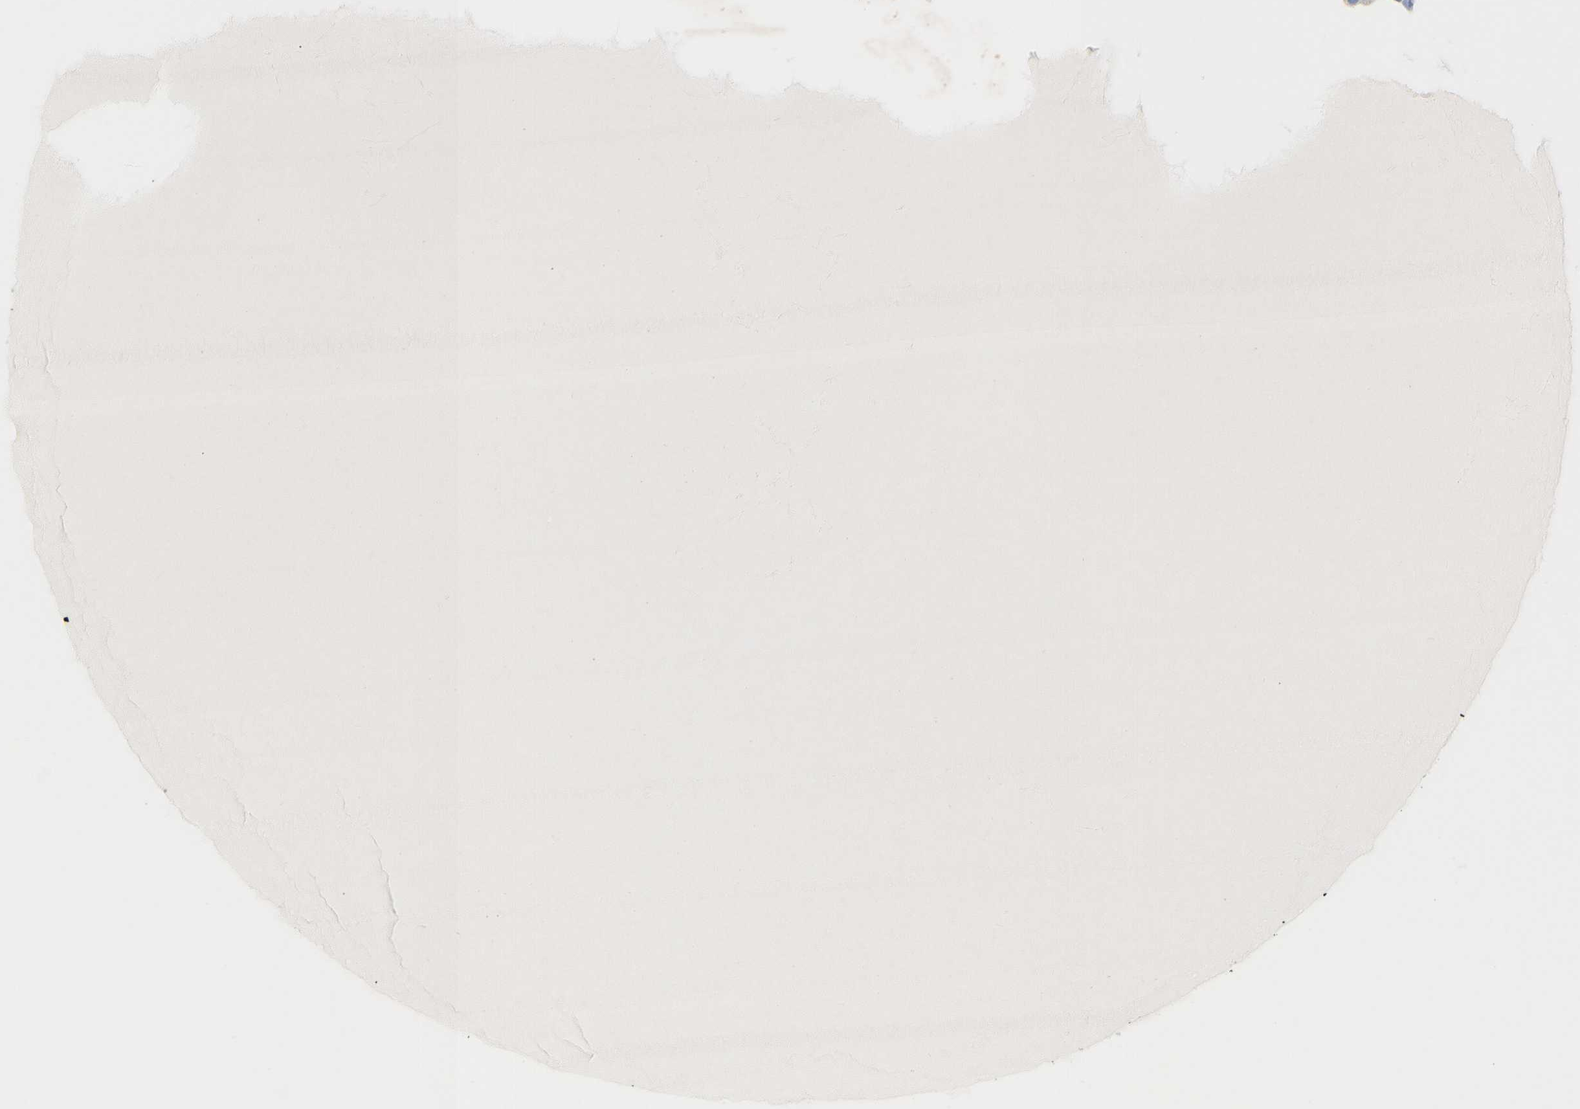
{"staining": {"intensity": "negative", "quantity": "none", "location": "none"}, "tissue": "testis cancer", "cell_type": "Tumor cells", "image_type": "cancer", "snomed": [{"axis": "morphology", "description": "Seminoma, NOS"}, {"axis": "topography", "description": "Testis"}], "caption": "A high-resolution micrograph shows immunohistochemistry (IHC) staining of seminoma (testis), which demonstrates no significant staining in tumor cells.", "gene": "EVL", "patient": {"sex": "male", "age": 71}}